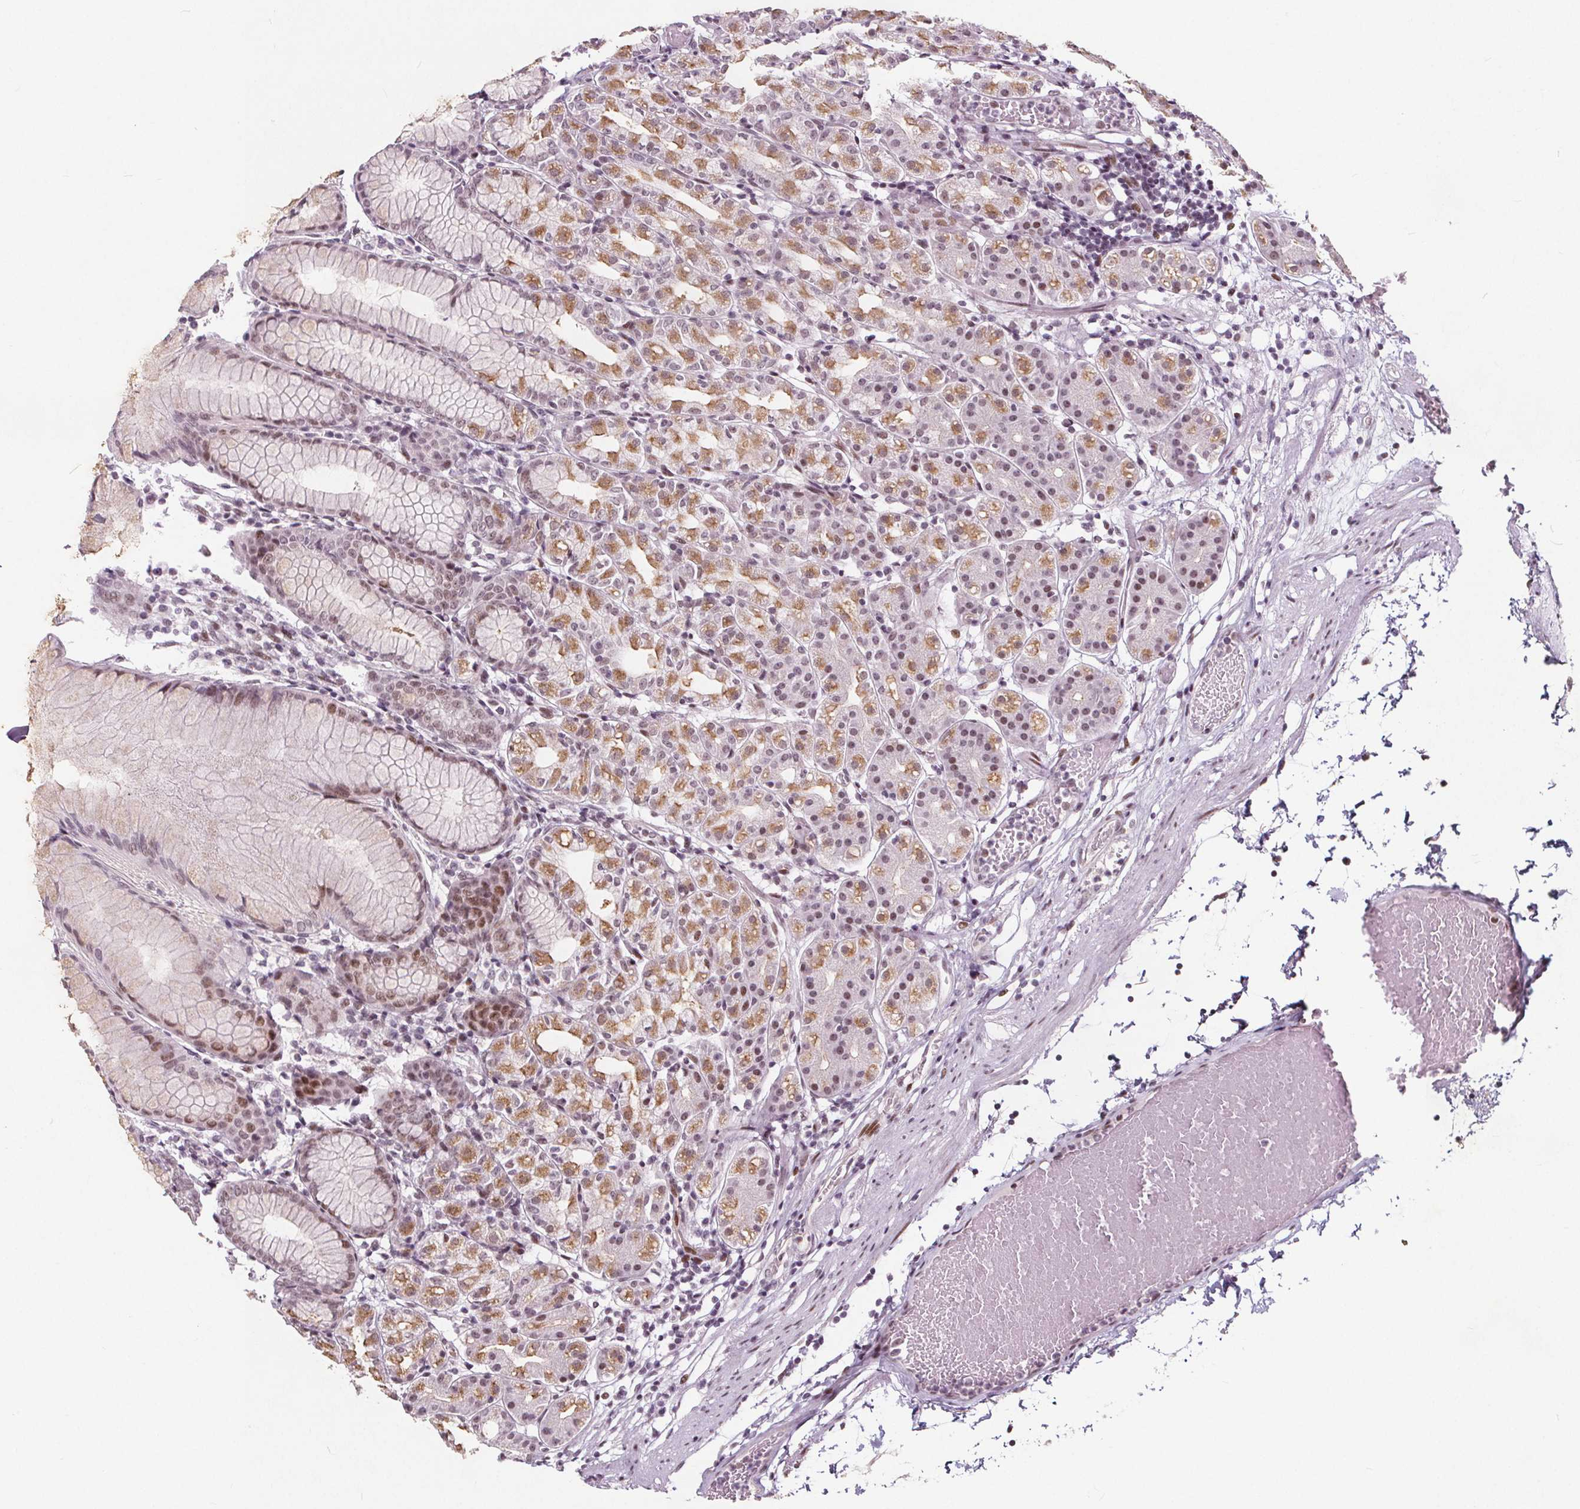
{"staining": {"intensity": "moderate", "quantity": "25%-75%", "location": "cytoplasmic/membranous,nuclear"}, "tissue": "stomach", "cell_type": "Glandular cells", "image_type": "normal", "snomed": [{"axis": "morphology", "description": "Normal tissue, NOS"}, {"axis": "topography", "description": "Stomach"}], "caption": "A medium amount of moderate cytoplasmic/membranous,nuclear staining is present in about 25%-75% of glandular cells in unremarkable stomach.", "gene": "TAF6L", "patient": {"sex": "female", "age": 57}}